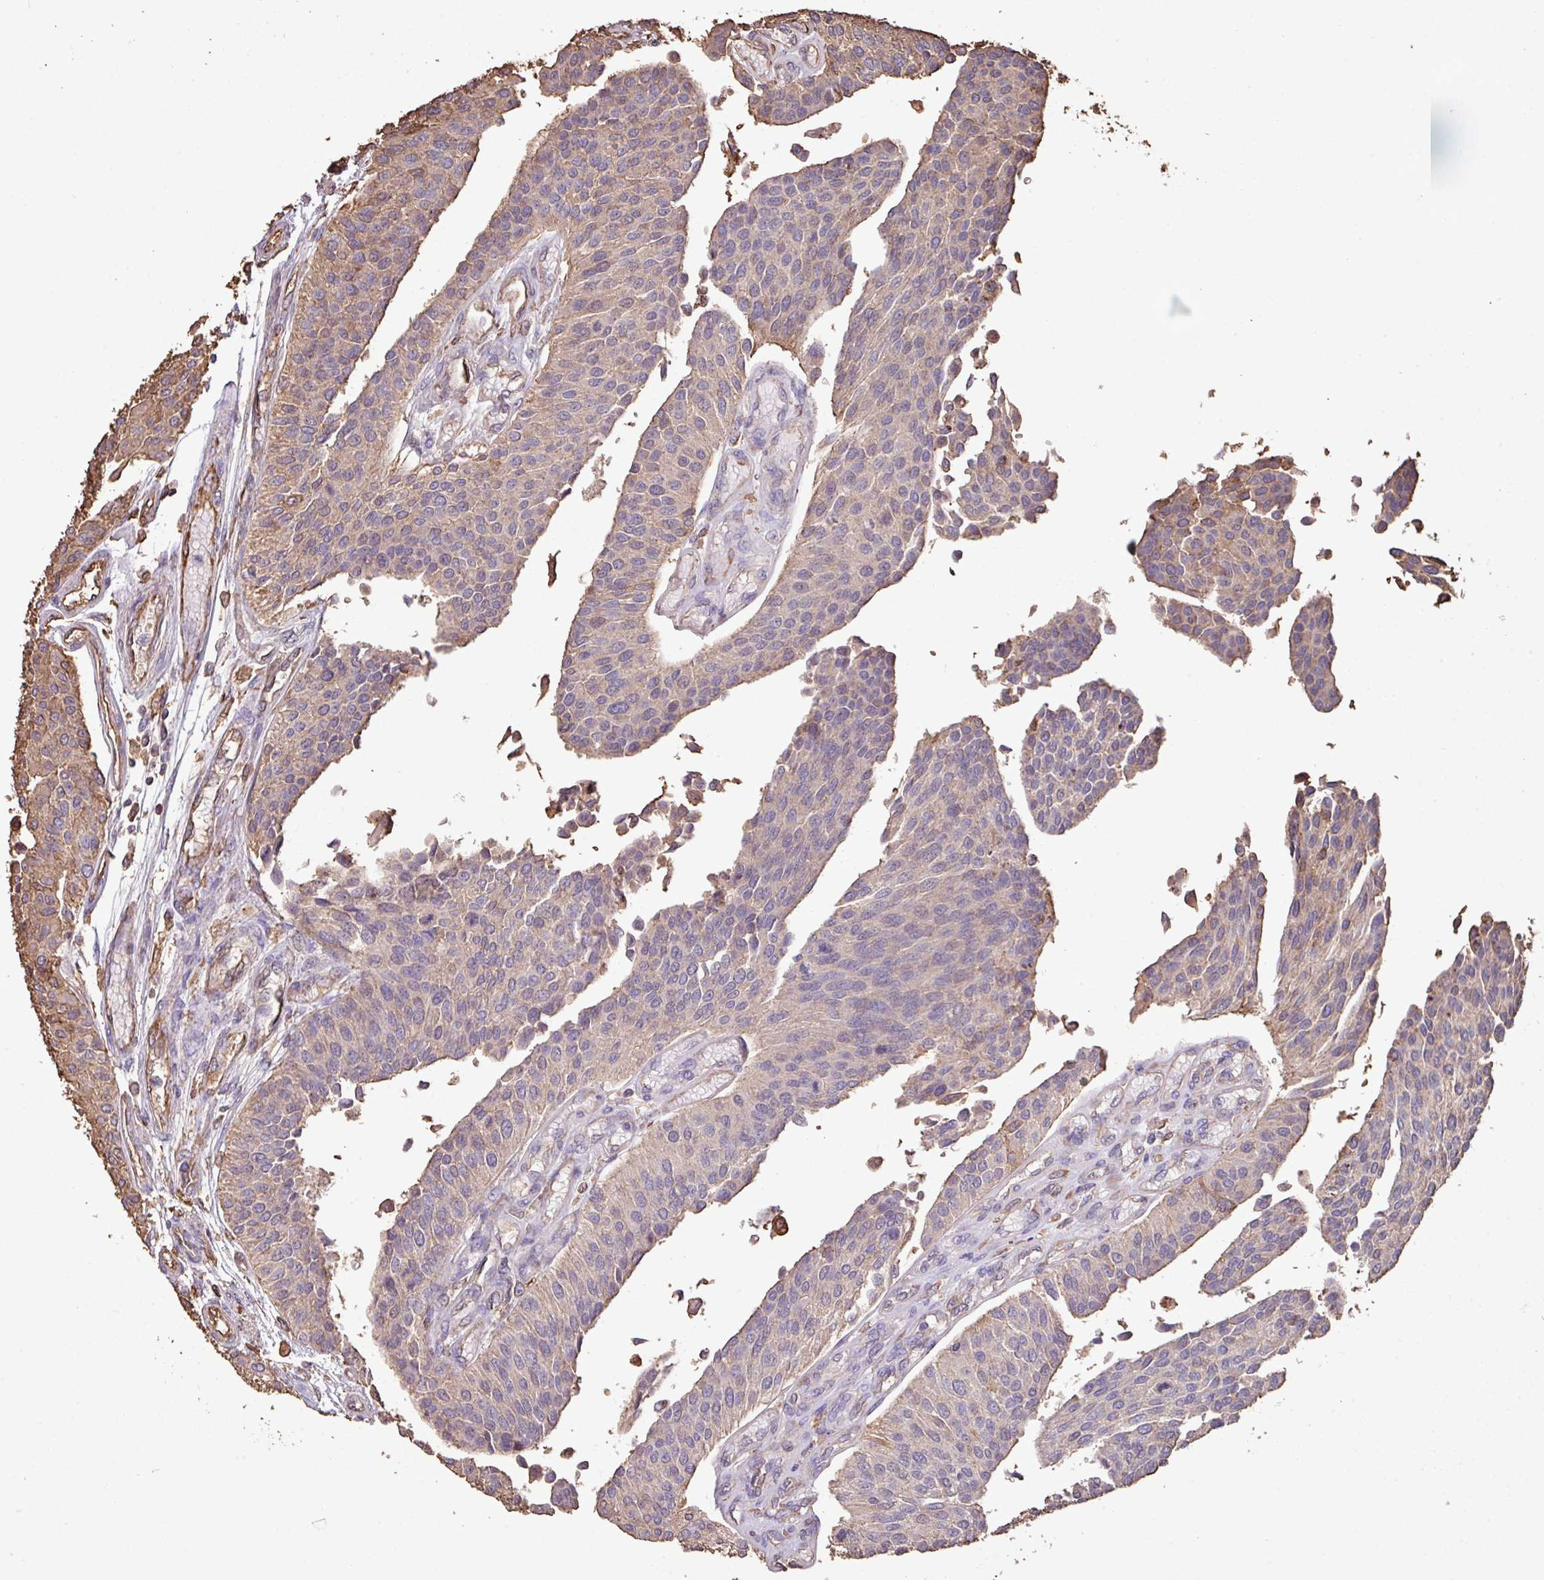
{"staining": {"intensity": "weak", "quantity": "<25%", "location": "cytoplasmic/membranous"}, "tissue": "urothelial cancer", "cell_type": "Tumor cells", "image_type": "cancer", "snomed": [{"axis": "morphology", "description": "Urothelial carcinoma, NOS"}, {"axis": "topography", "description": "Urinary bladder"}], "caption": "IHC image of neoplastic tissue: urothelial cancer stained with DAB (3,3'-diaminobenzidine) shows no significant protein positivity in tumor cells.", "gene": "CAMK2B", "patient": {"sex": "male", "age": 55}}